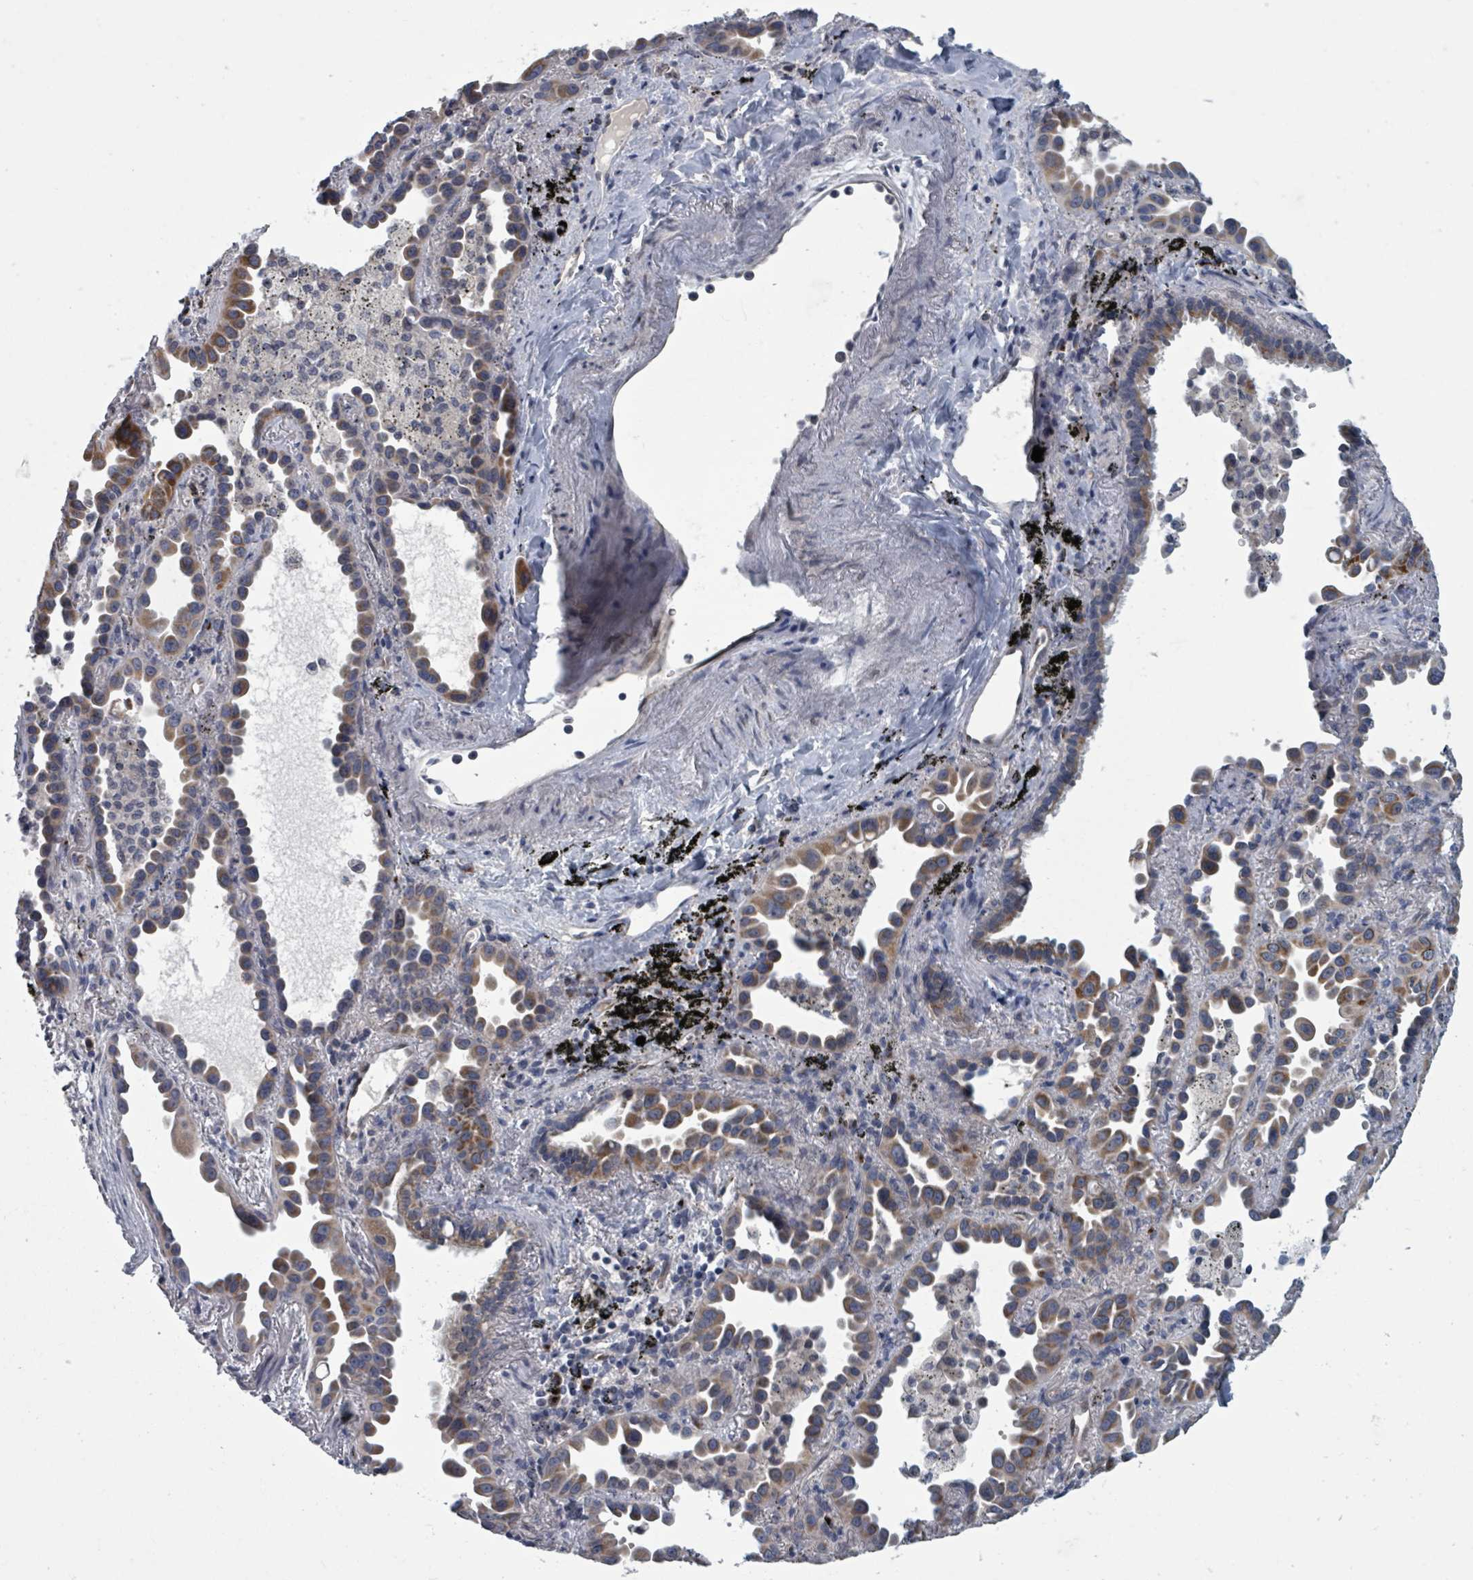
{"staining": {"intensity": "moderate", "quantity": ">75%", "location": "cytoplasmic/membranous"}, "tissue": "lung cancer", "cell_type": "Tumor cells", "image_type": "cancer", "snomed": [{"axis": "morphology", "description": "Adenocarcinoma, NOS"}, {"axis": "topography", "description": "Lung"}], "caption": "Moderate cytoplasmic/membranous positivity is seen in approximately >75% of tumor cells in lung adenocarcinoma.", "gene": "FKBP1A", "patient": {"sex": "male", "age": 68}}